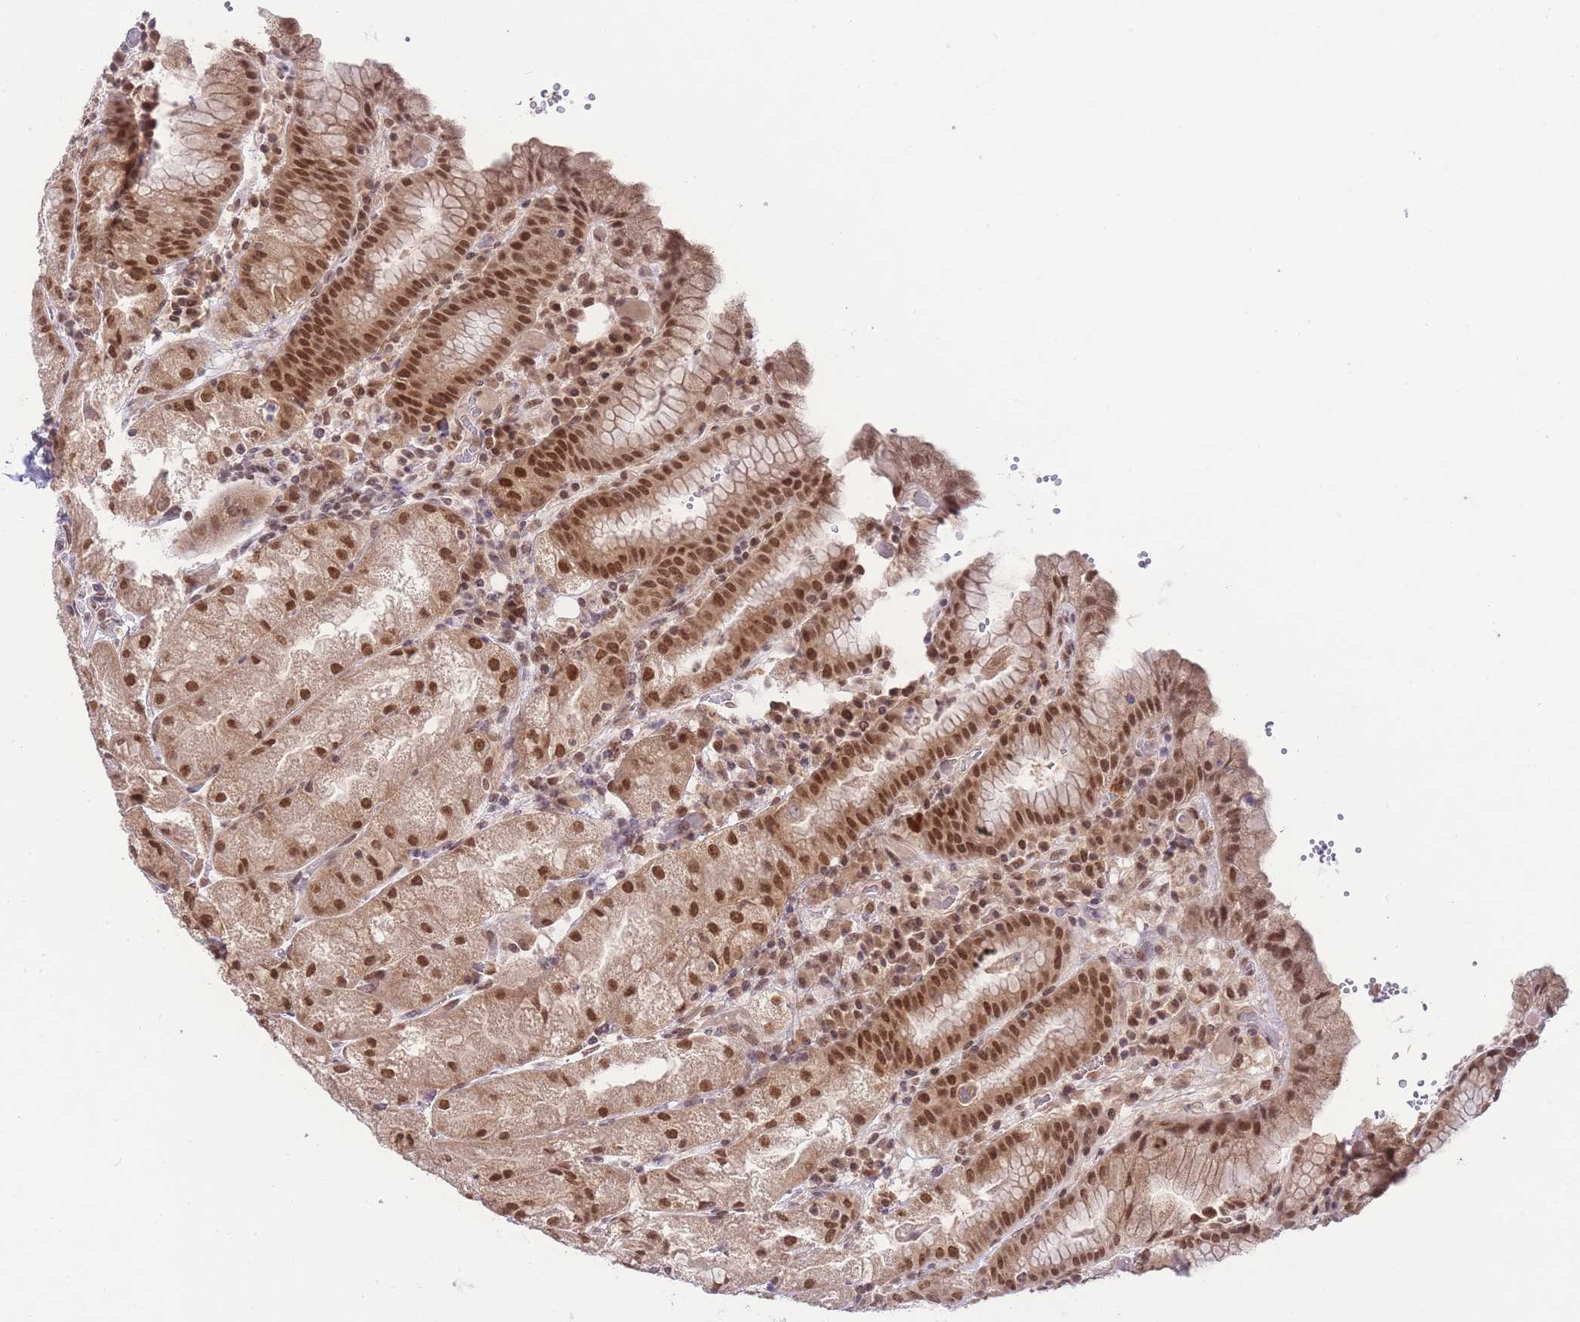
{"staining": {"intensity": "strong", "quantity": ">75%", "location": "cytoplasmic/membranous,nuclear"}, "tissue": "stomach", "cell_type": "Glandular cells", "image_type": "normal", "snomed": [{"axis": "morphology", "description": "Normal tissue, NOS"}, {"axis": "topography", "description": "Stomach, upper"}], "caption": "IHC (DAB) staining of normal human stomach demonstrates strong cytoplasmic/membranous,nuclear protein expression in about >75% of glandular cells.", "gene": "TMED3", "patient": {"sex": "male", "age": 52}}